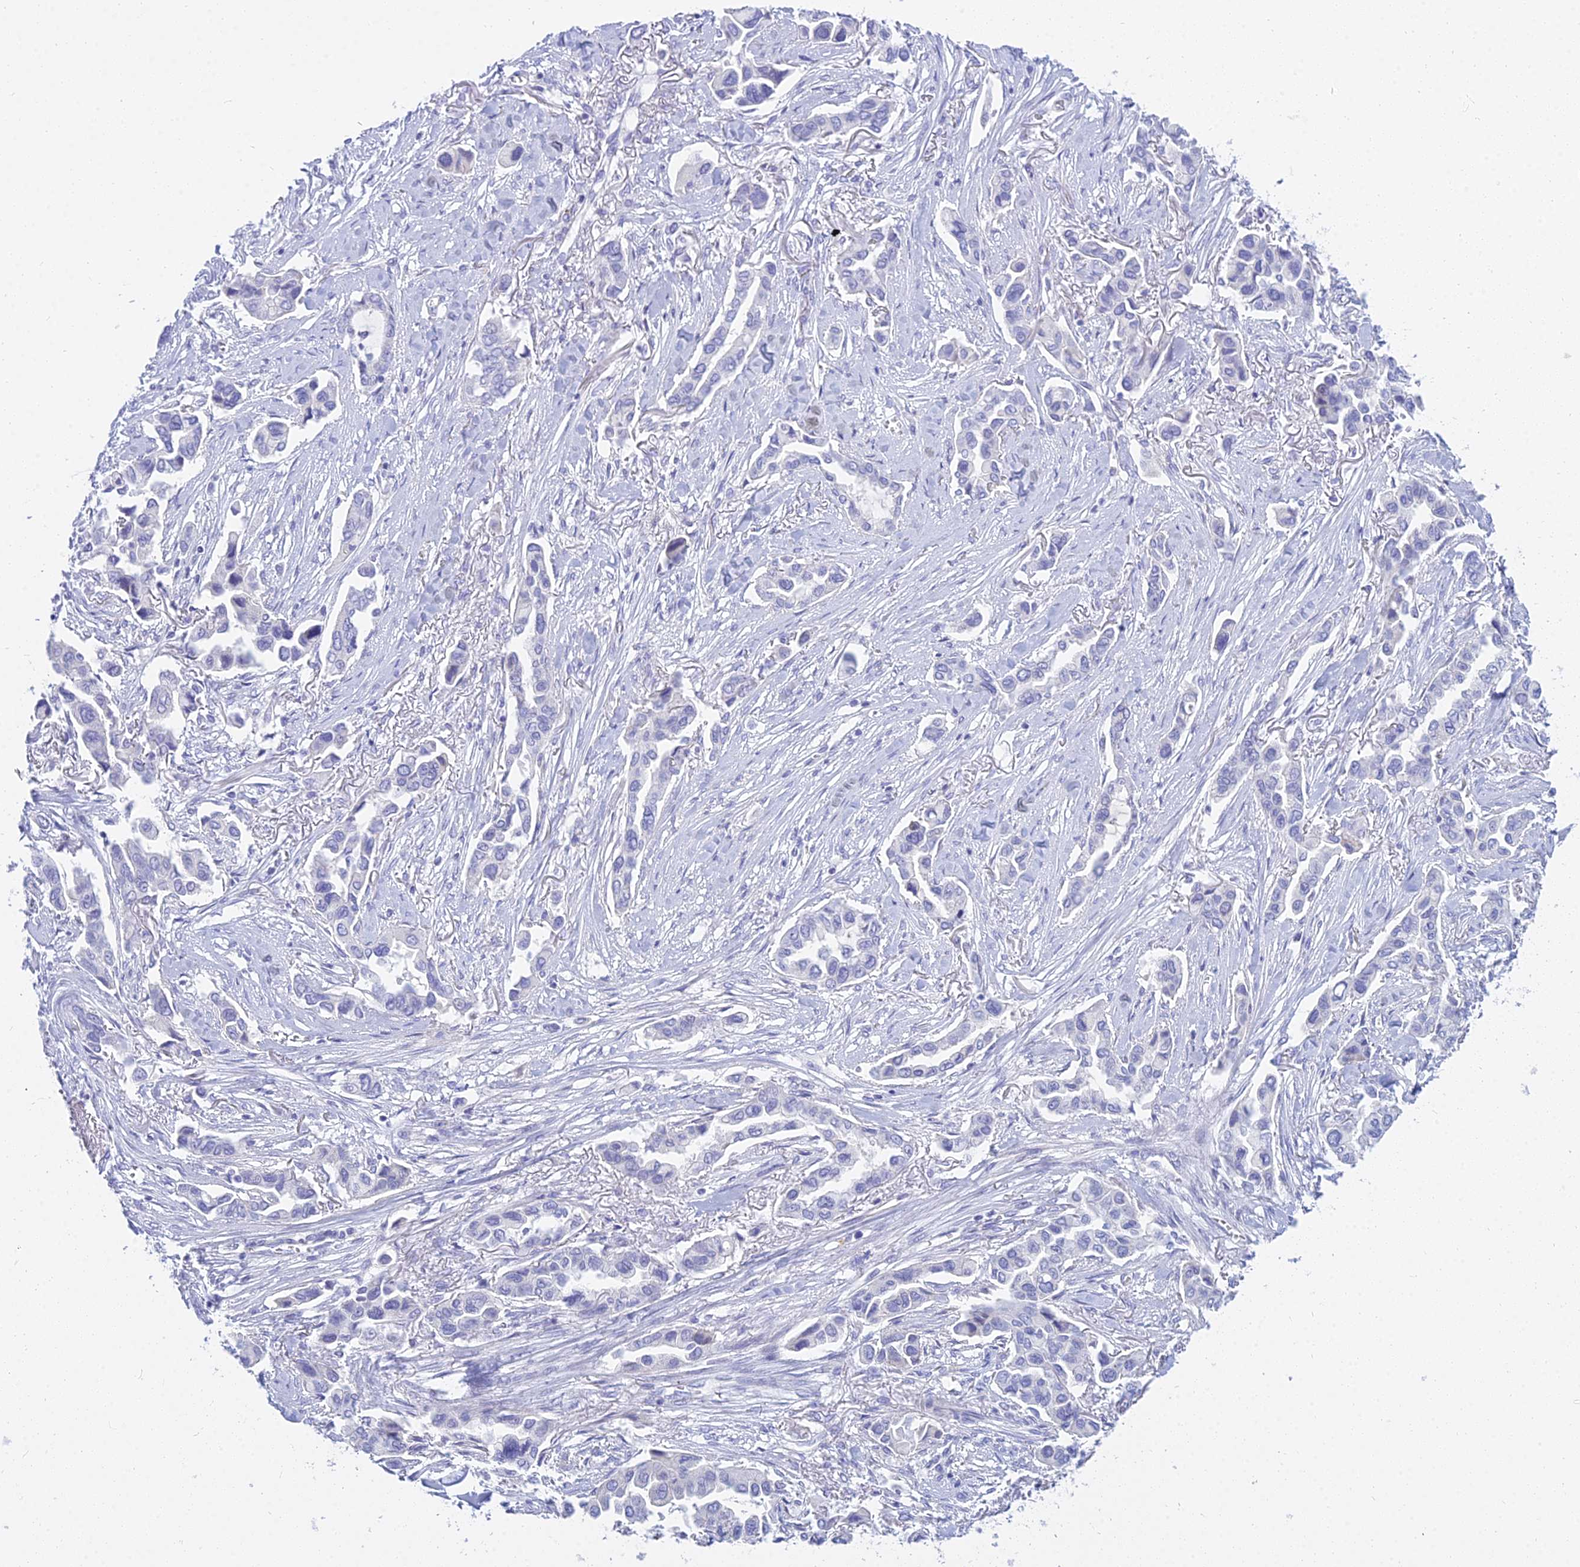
{"staining": {"intensity": "negative", "quantity": "none", "location": "none"}, "tissue": "lung cancer", "cell_type": "Tumor cells", "image_type": "cancer", "snomed": [{"axis": "morphology", "description": "Adenocarcinoma, NOS"}, {"axis": "topography", "description": "Lung"}], "caption": "This micrograph is of lung adenocarcinoma stained with immunohistochemistry (IHC) to label a protein in brown with the nuclei are counter-stained blue. There is no expression in tumor cells. (Stains: DAB (3,3'-diaminobenzidine) immunohistochemistry with hematoxylin counter stain, Microscopy: brightfield microscopy at high magnification).", "gene": "SMIM24", "patient": {"sex": "female", "age": 76}}